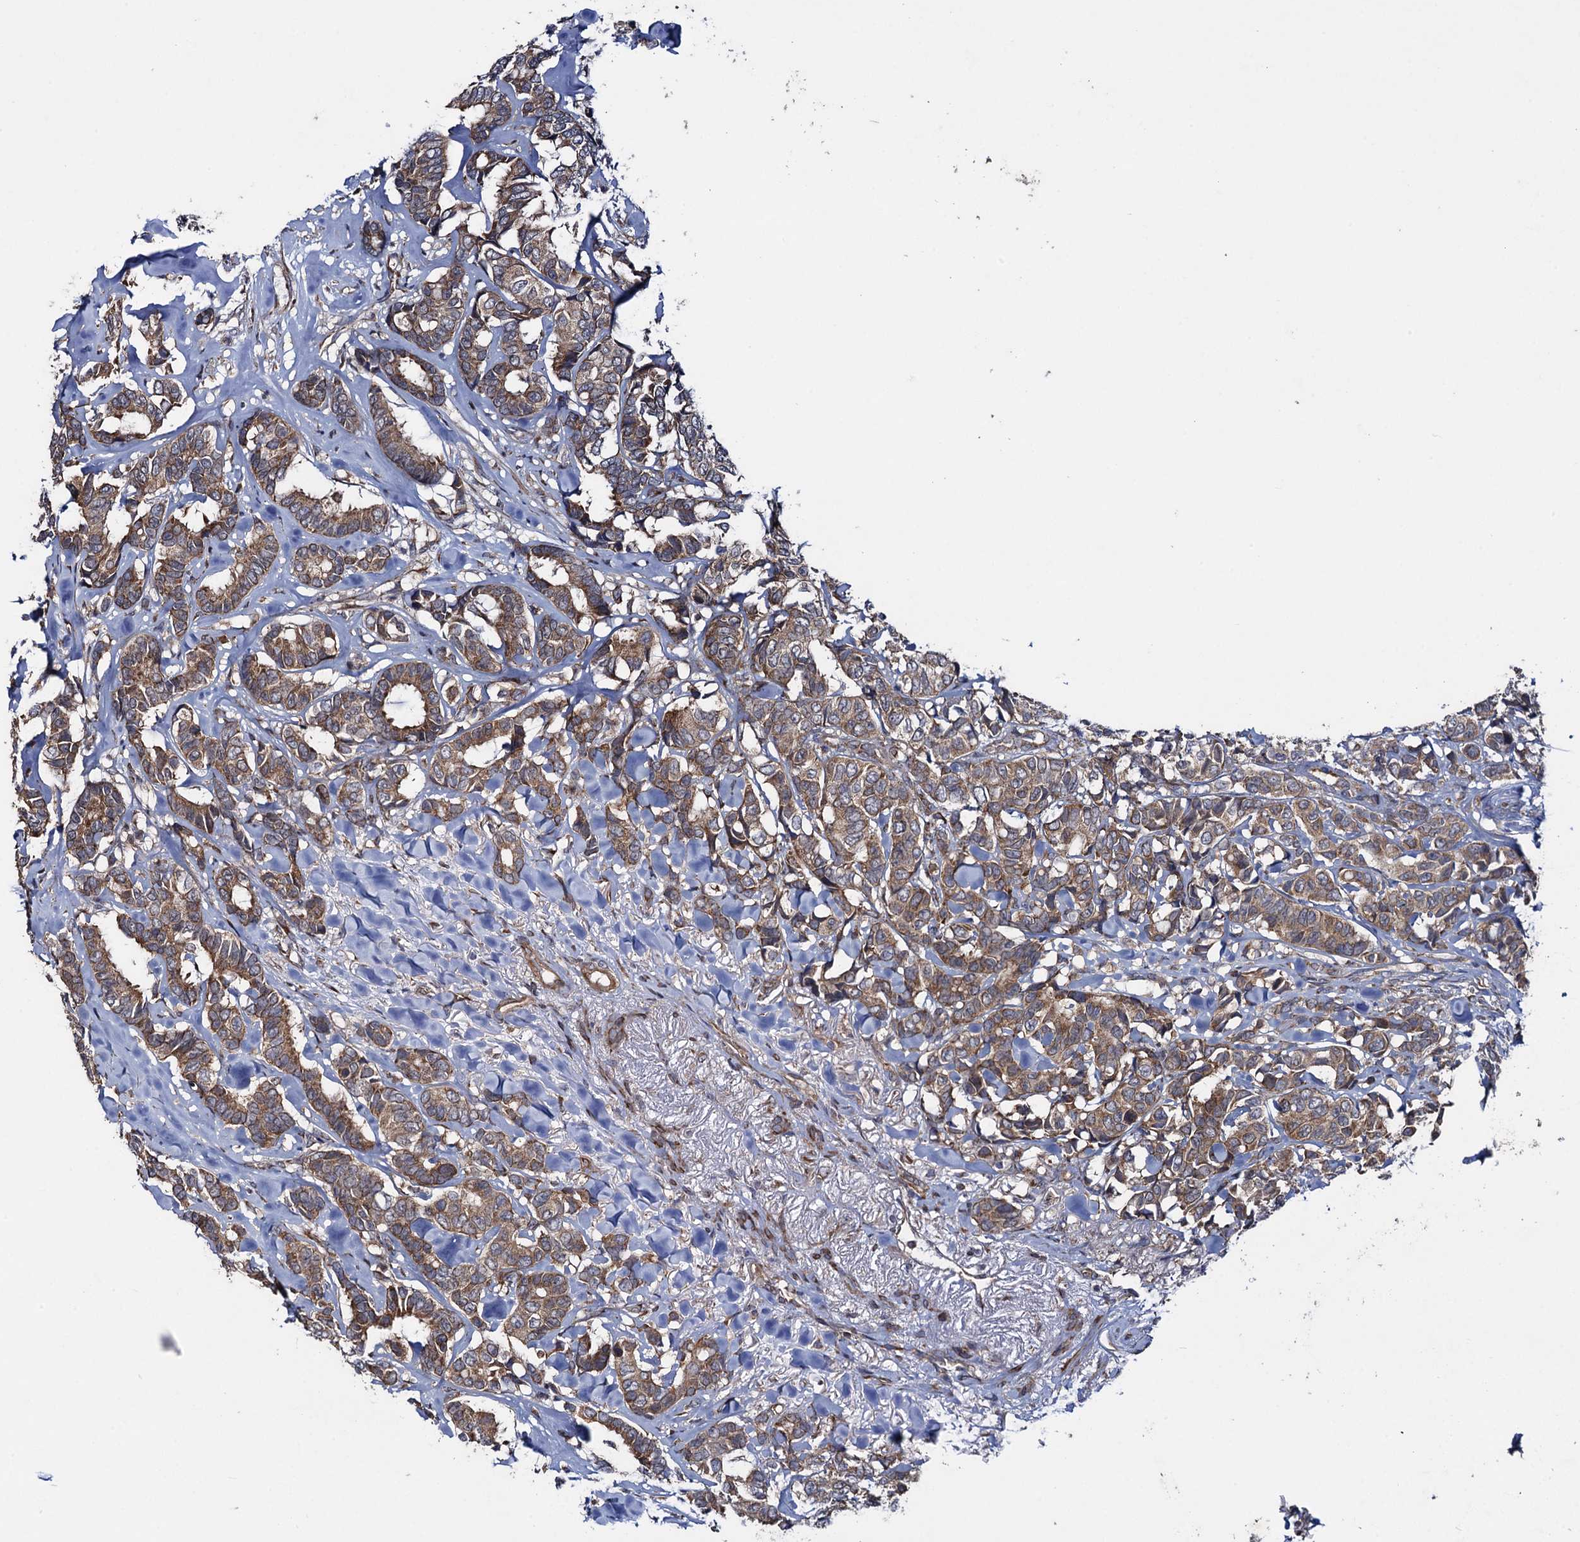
{"staining": {"intensity": "moderate", "quantity": ">75%", "location": "cytoplasmic/membranous"}, "tissue": "breast cancer", "cell_type": "Tumor cells", "image_type": "cancer", "snomed": [{"axis": "morphology", "description": "Duct carcinoma"}, {"axis": "topography", "description": "Breast"}], "caption": "The image shows staining of intraductal carcinoma (breast), revealing moderate cytoplasmic/membranous protein positivity (brown color) within tumor cells.", "gene": "HAUS1", "patient": {"sex": "female", "age": 87}}